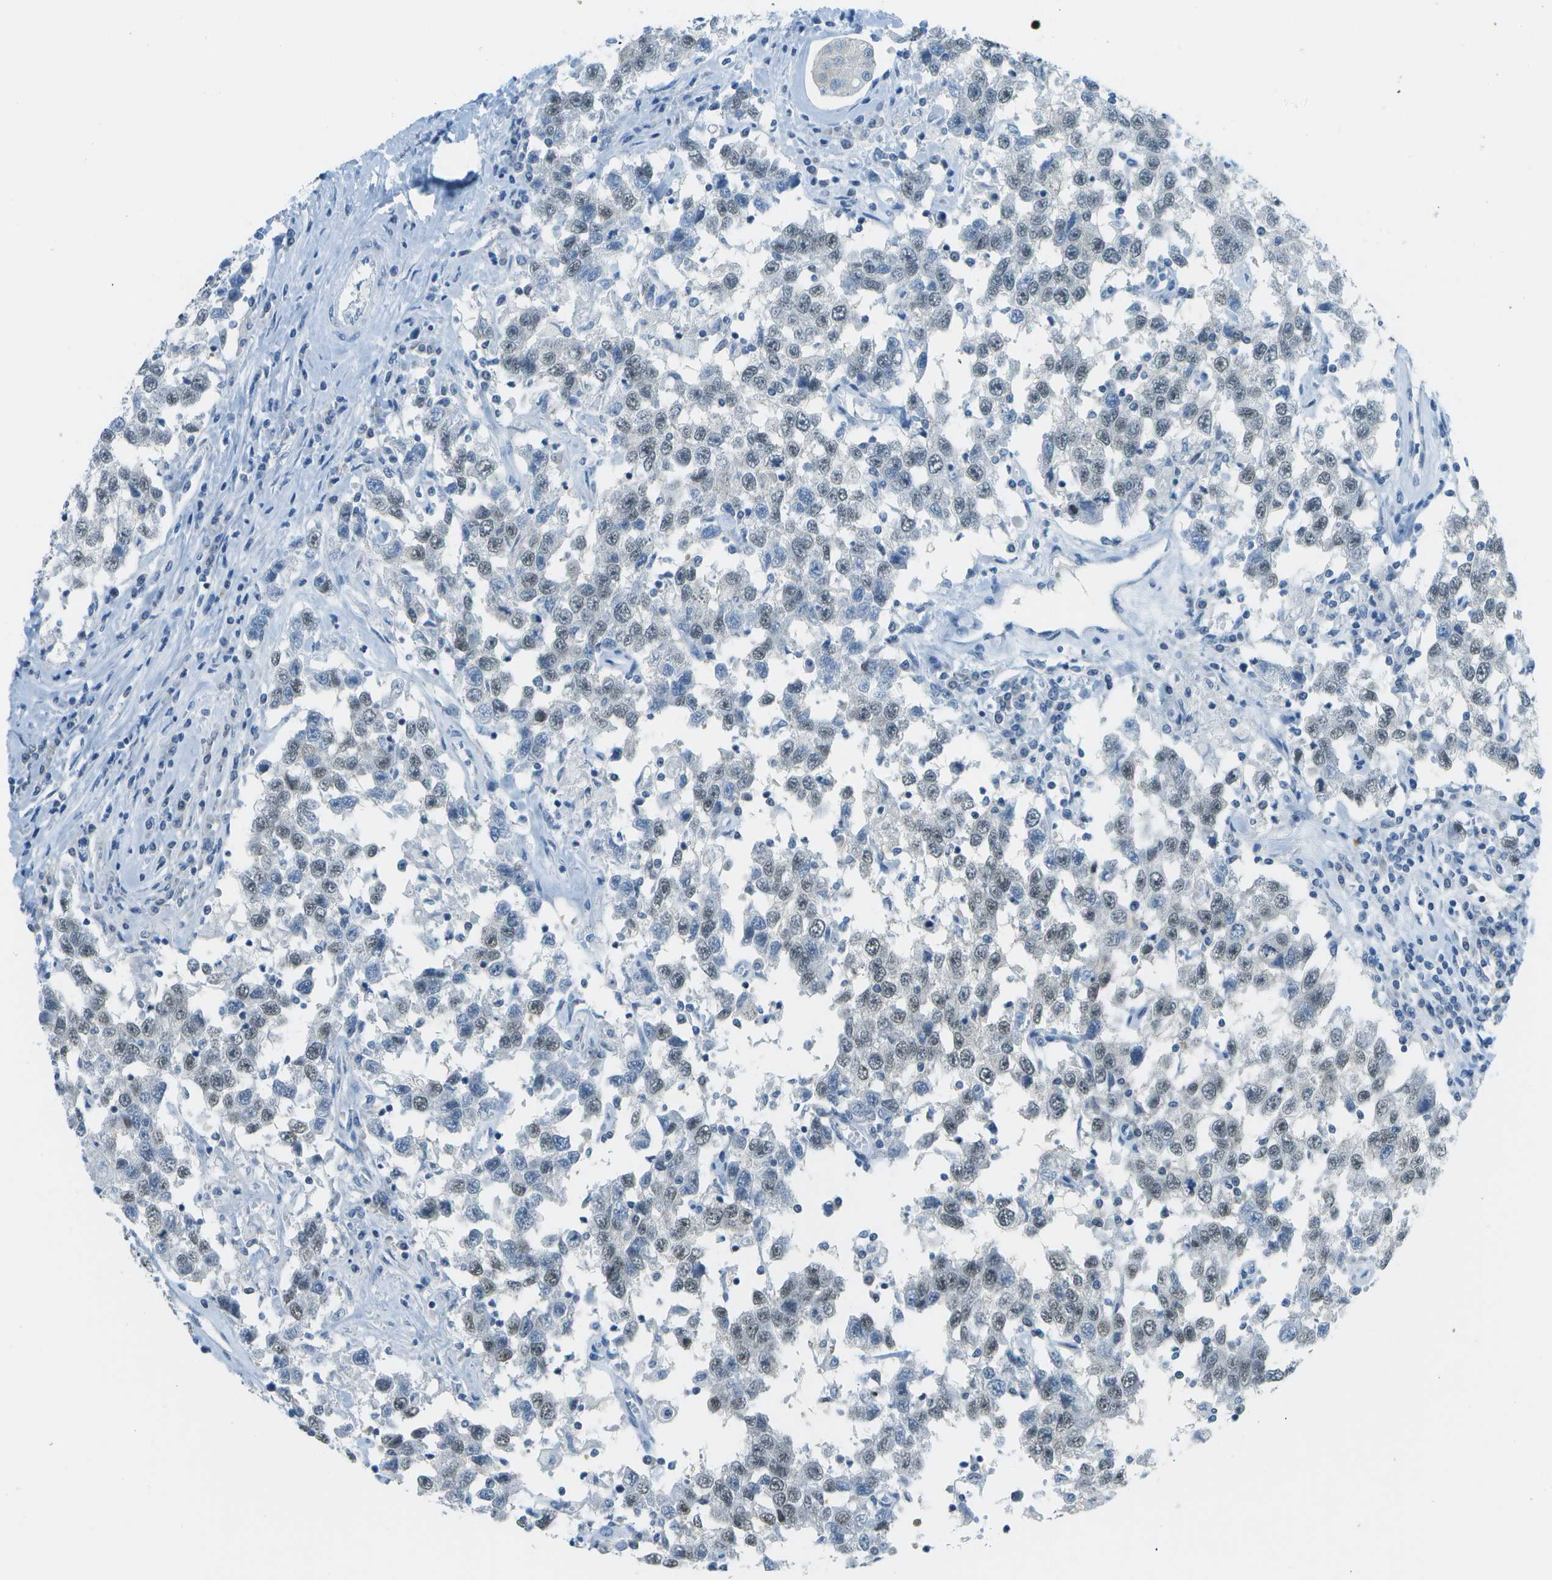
{"staining": {"intensity": "negative", "quantity": "none", "location": "none"}, "tissue": "testis cancer", "cell_type": "Tumor cells", "image_type": "cancer", "snomed": [{"axis": "morphology", "description": "Seminoma, NOS"}, {"axis": "topography", "description": "Testis"}], "caption": "Tumor cells are negative for protein expression in human seminoma (testis).", "gene": "NEK11", "patient": {"sex": "male", "age": 41}}